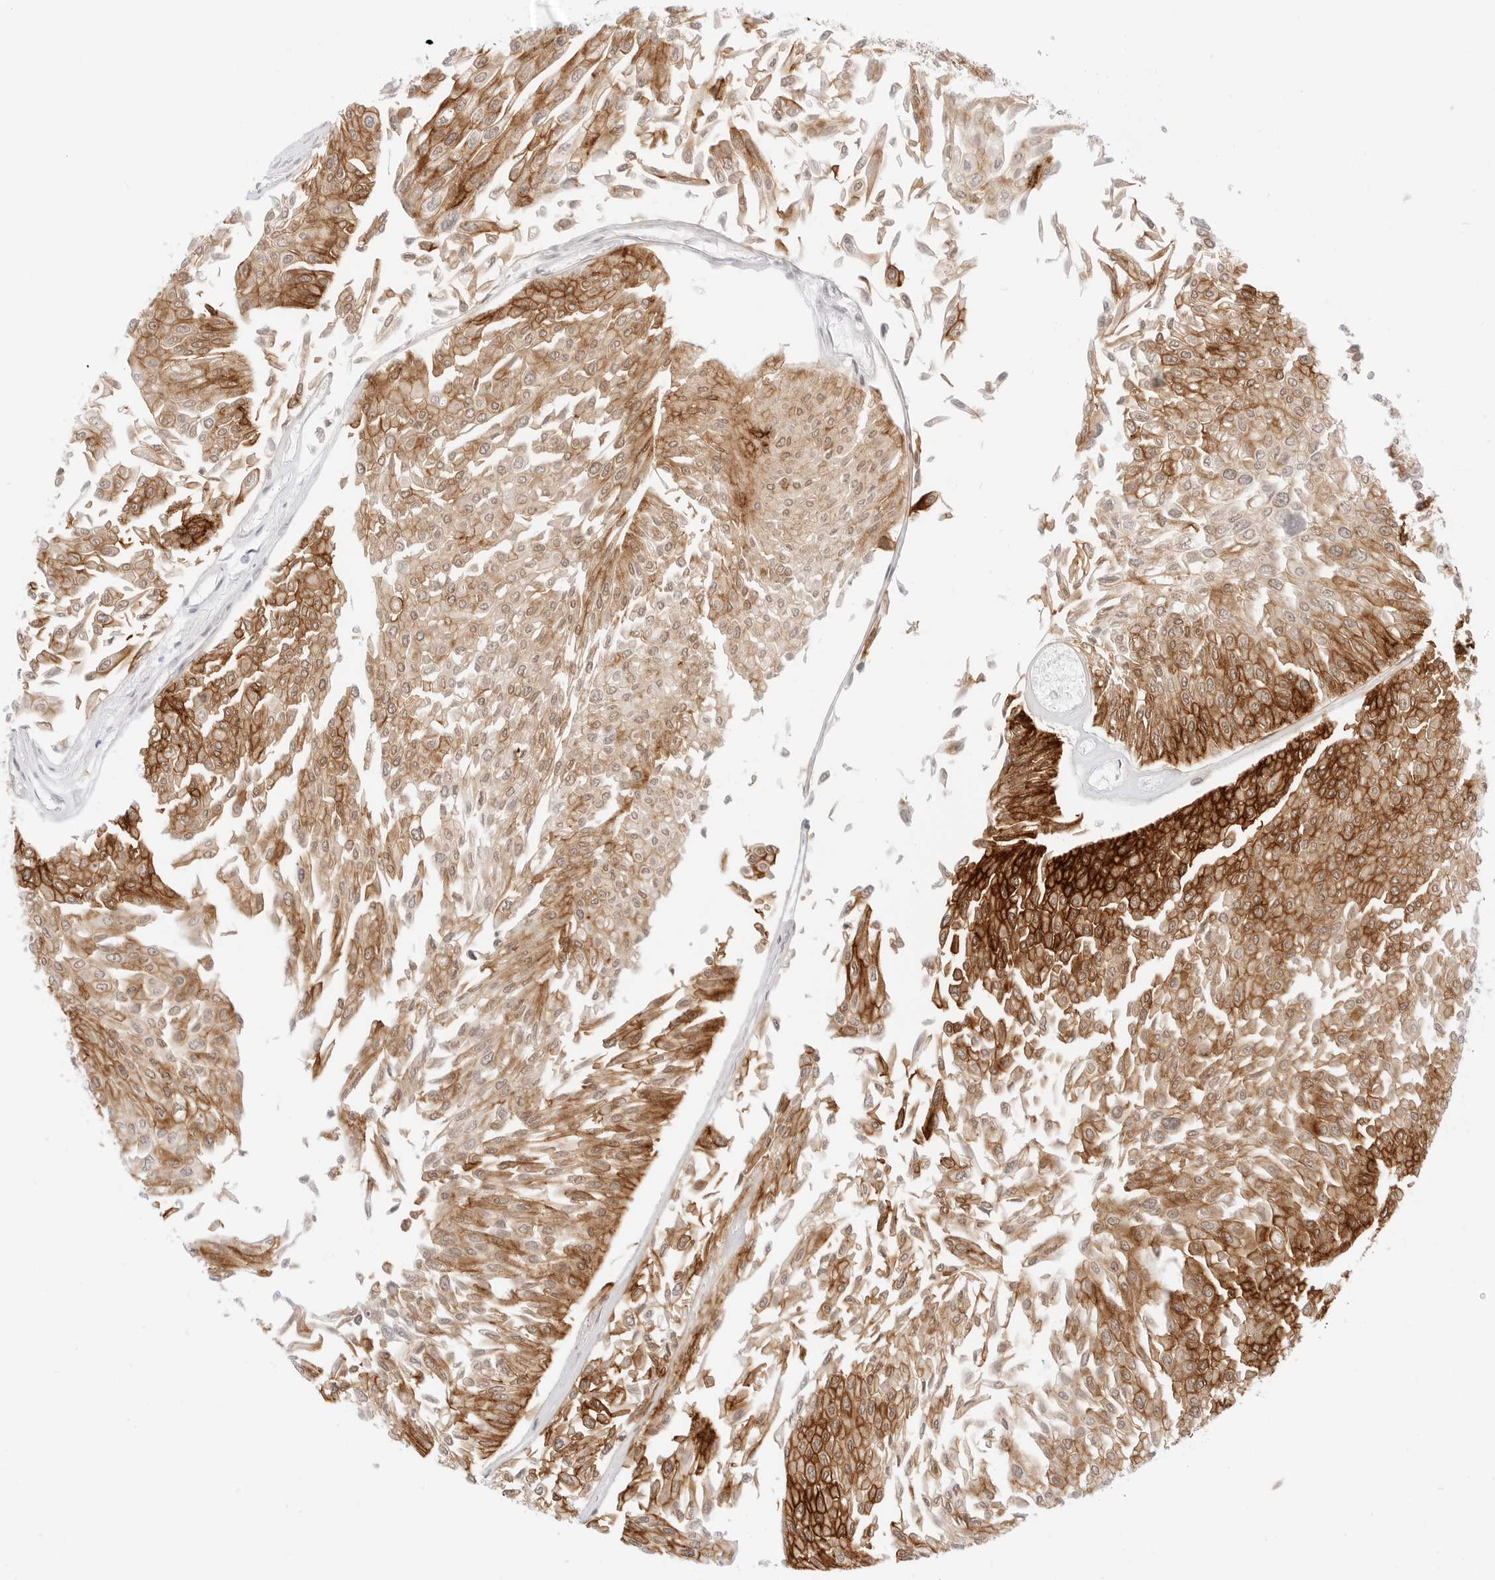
{"staining": {"intensity": "strong", "quantity": ">75%", "location": "cytoplasmic/membranous"}, "tissue": "urothelial cancer", "cell_type": "Tumor cells", "image_type": "cancer", "snomed": [{"axis": "morphology", "description": "Urothelial carcinoma, Low grade"}, {"axis": "topography", "description": "Urinary bladder"}], "caption": "Immunohistochemistry (IHC) of human urothelial carcinoma (low-grade) reveals high levels of strong cytoplasmic/membranous expression in approximately >75% of tumor cells.", "gene": "CDH1", "patient": {"sex": "male", "age": 67}}